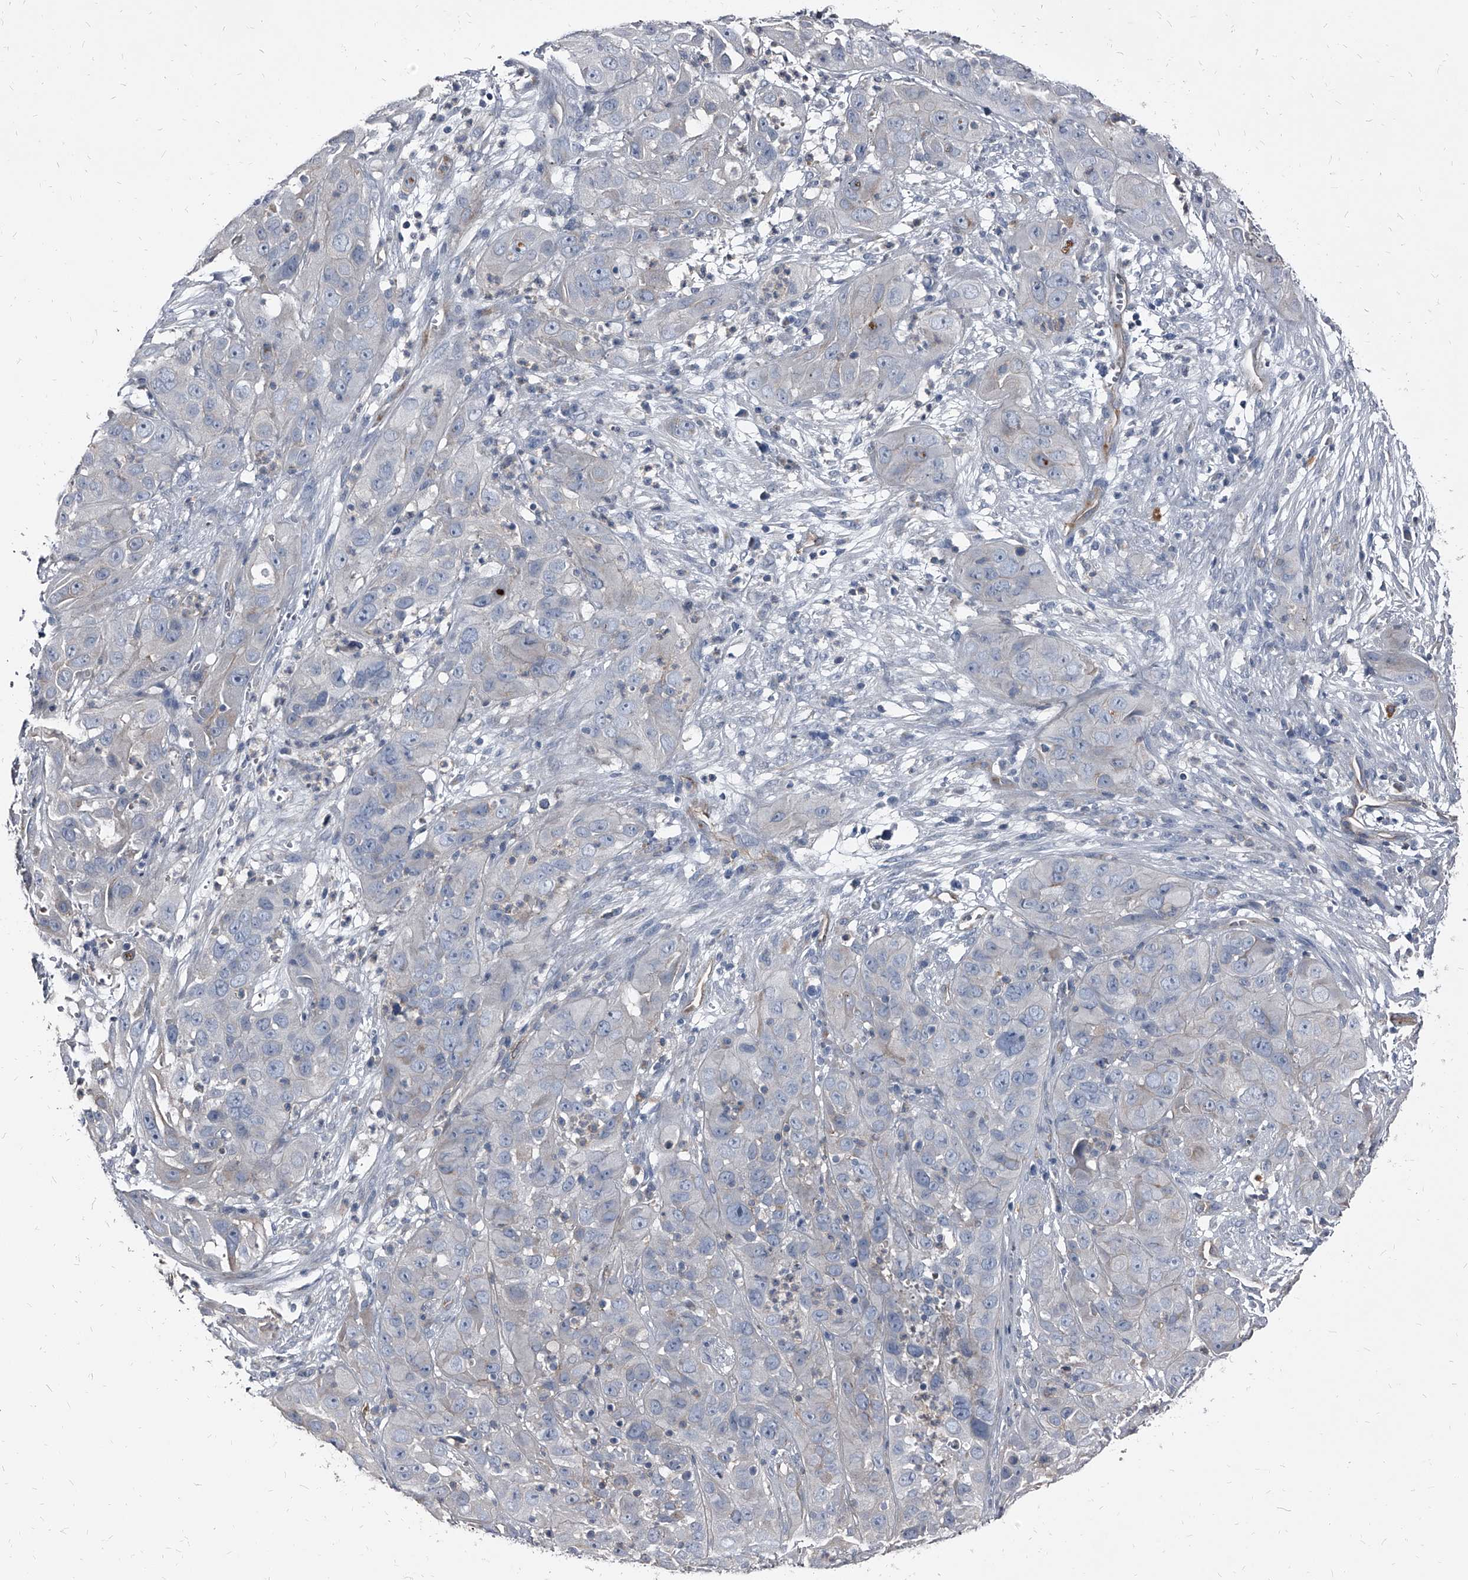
{"staining": {"intensity": "negative", "quantity": "none", "location": "none"}, "tissue": "cervical cancer", "cell_type": "Tumor cells", "image_type": "cancer", "snomed": [{"axis": "morphology", "description": "Squamous cell carcinoma, NOS"}, {"axis": "topography", "description": "Cervix"}], "caption": "IHC of cervical squamous cell carcinoma reveals no expression in tumor cells. Nuclei are stained in blue.", "gene": "PGLYRP3", "patient": {"sex": "female", "age": 32}}